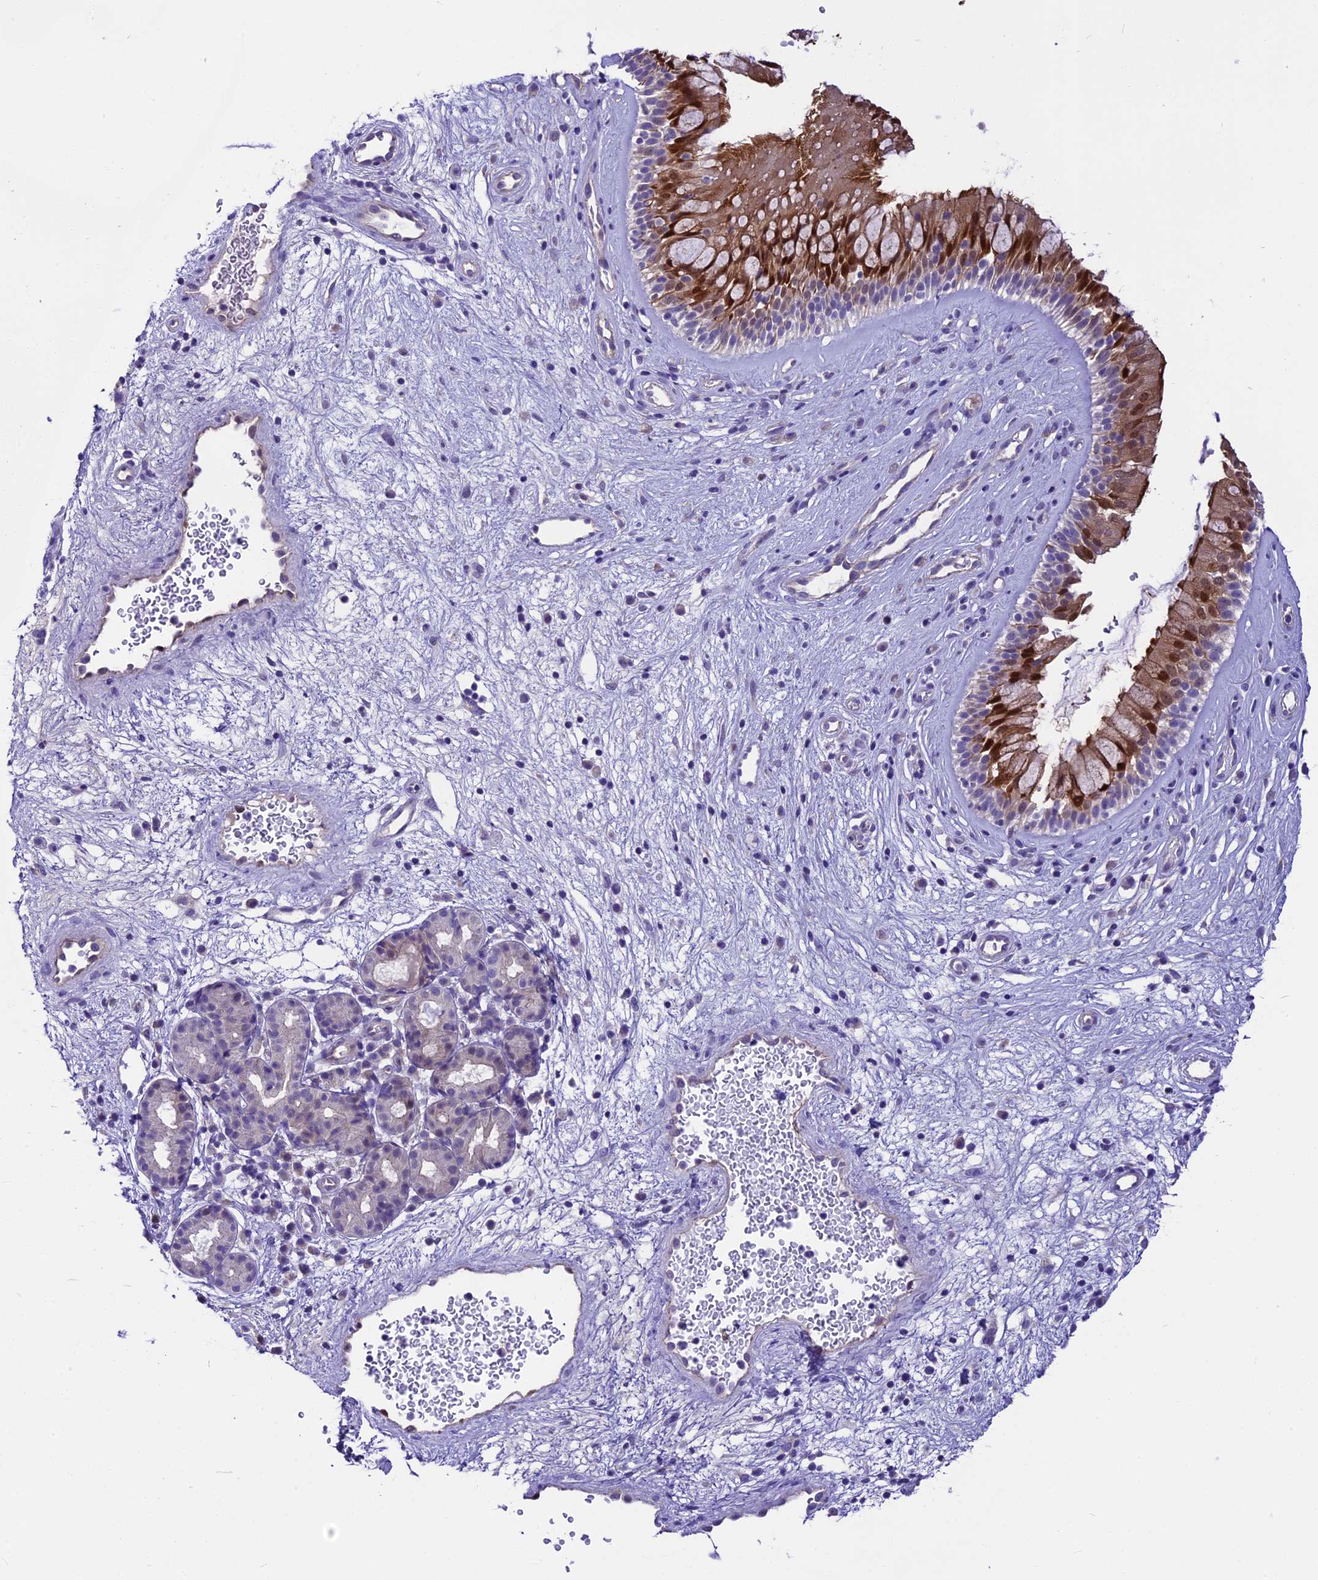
{"staining": {"intensity": "moderate", "quantity": "<25%", "location": "cytoplasmic/membranous,nuclear"}, "tissue": "nasopharynx", "cell_type": "Respiratory epithelial cells", "image_type": "normal", "snomed": [{"axis": "morphology", "description": "Normal tissue, NOS"}, {"axis": "topography", "description": "Nasopharynx"}], "caption": "IHC micrograph of unremarkable nasopharynx stained for a protein (brown), which reveals low levels of moderate cytoplasmic/membranous,nuclear staining in approximately <25% of respiratory epithelial cells.", "gene": "PRR15", "patient": {"sex": "male", "age": 32}}